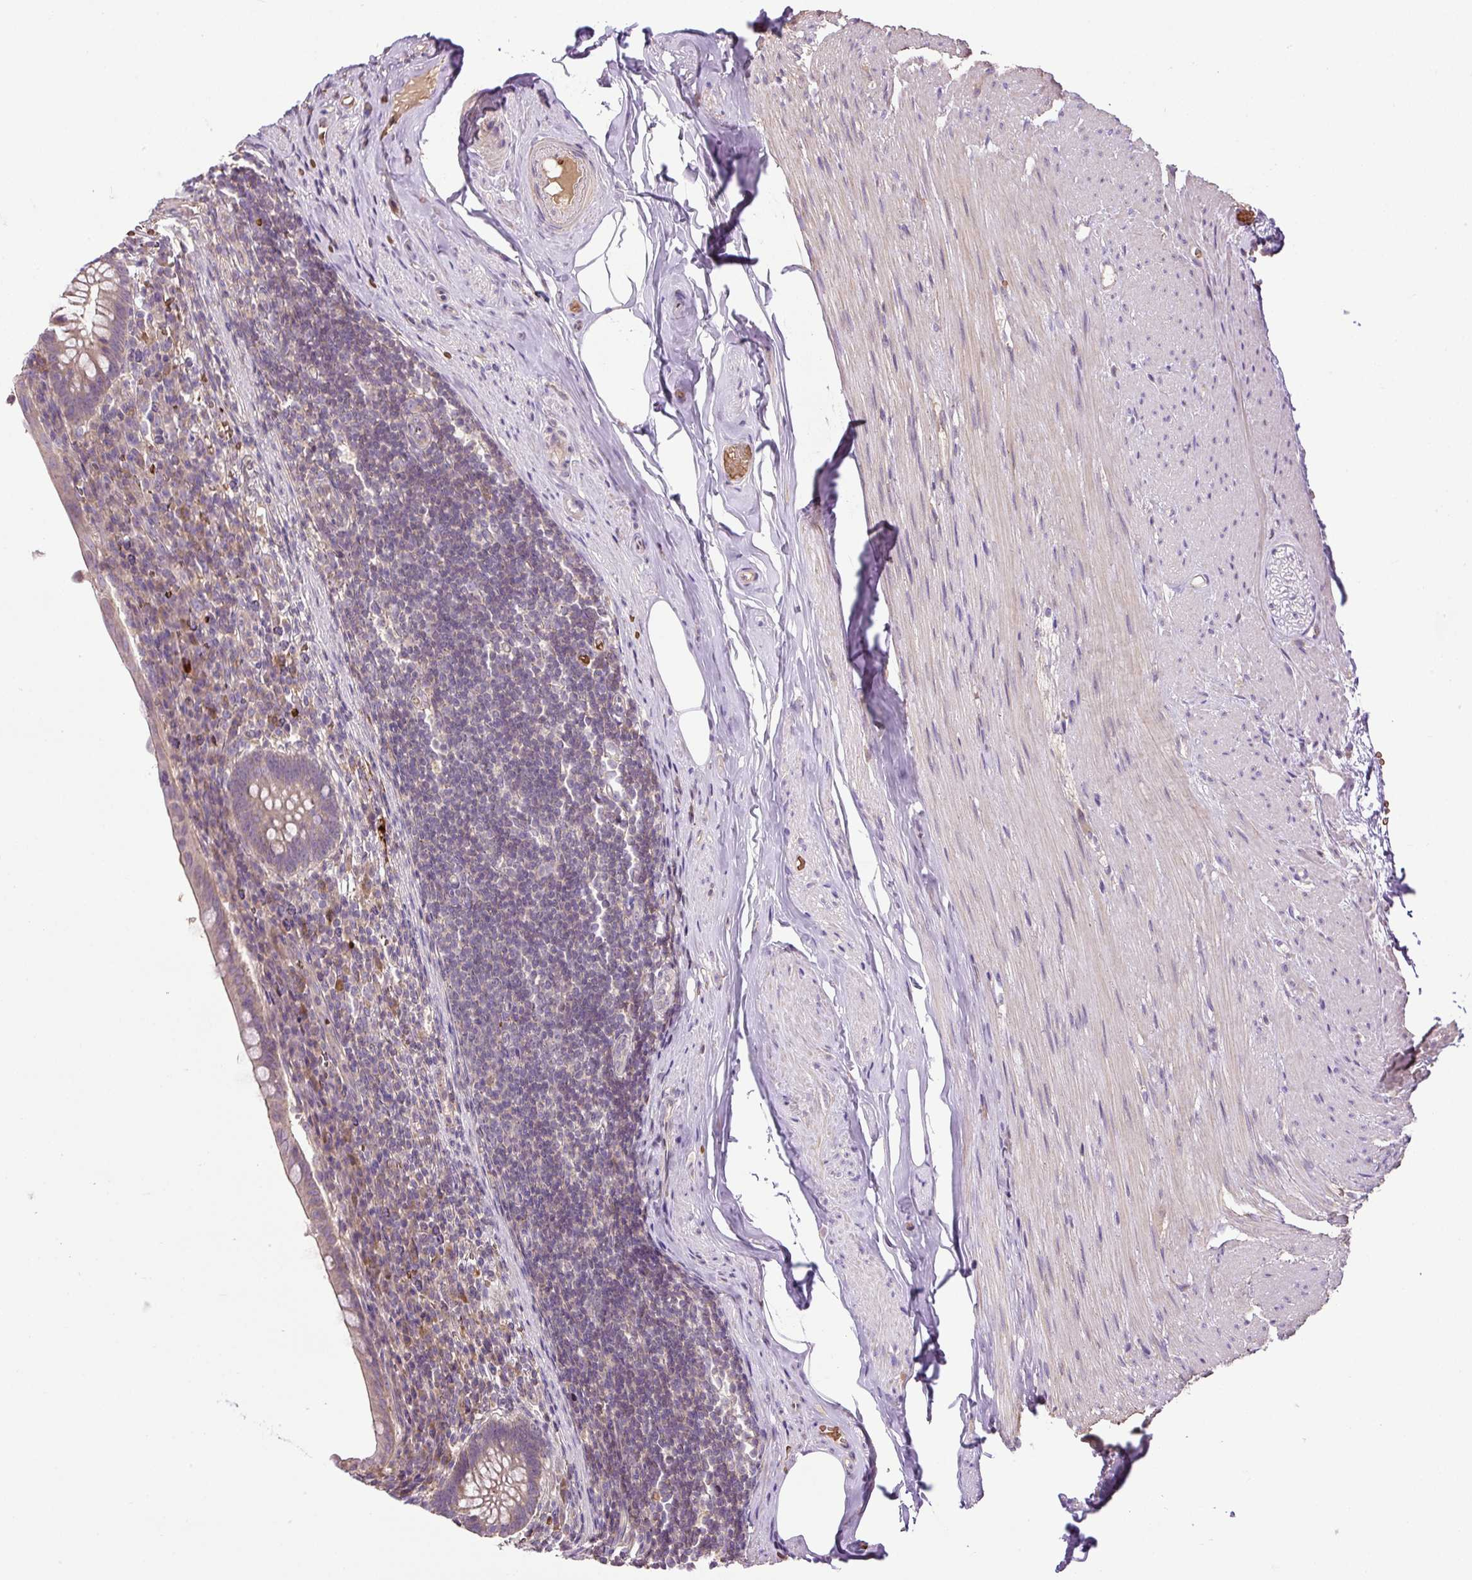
{"staining": {"intensity": "weak", "quantity": "25%-75%", "location": "cytoplasmic/membranous"}, "tissue": "appendix", "cell_type": "Glandular cells", "image_type": "normal", "snomed": [{"axis": "morphology", "description": "Normal tissue, NOS"}, {"axis": "topography", "description": "Appendix"}], "caption": "Glandular cells exhibit low levels of weak cytoplasmic/membranous positivity in approximately 25%-75% of cells in unremarkable appendix.", "gene": "CXCL13", "patient": {"sex": "female", "age": 56}}